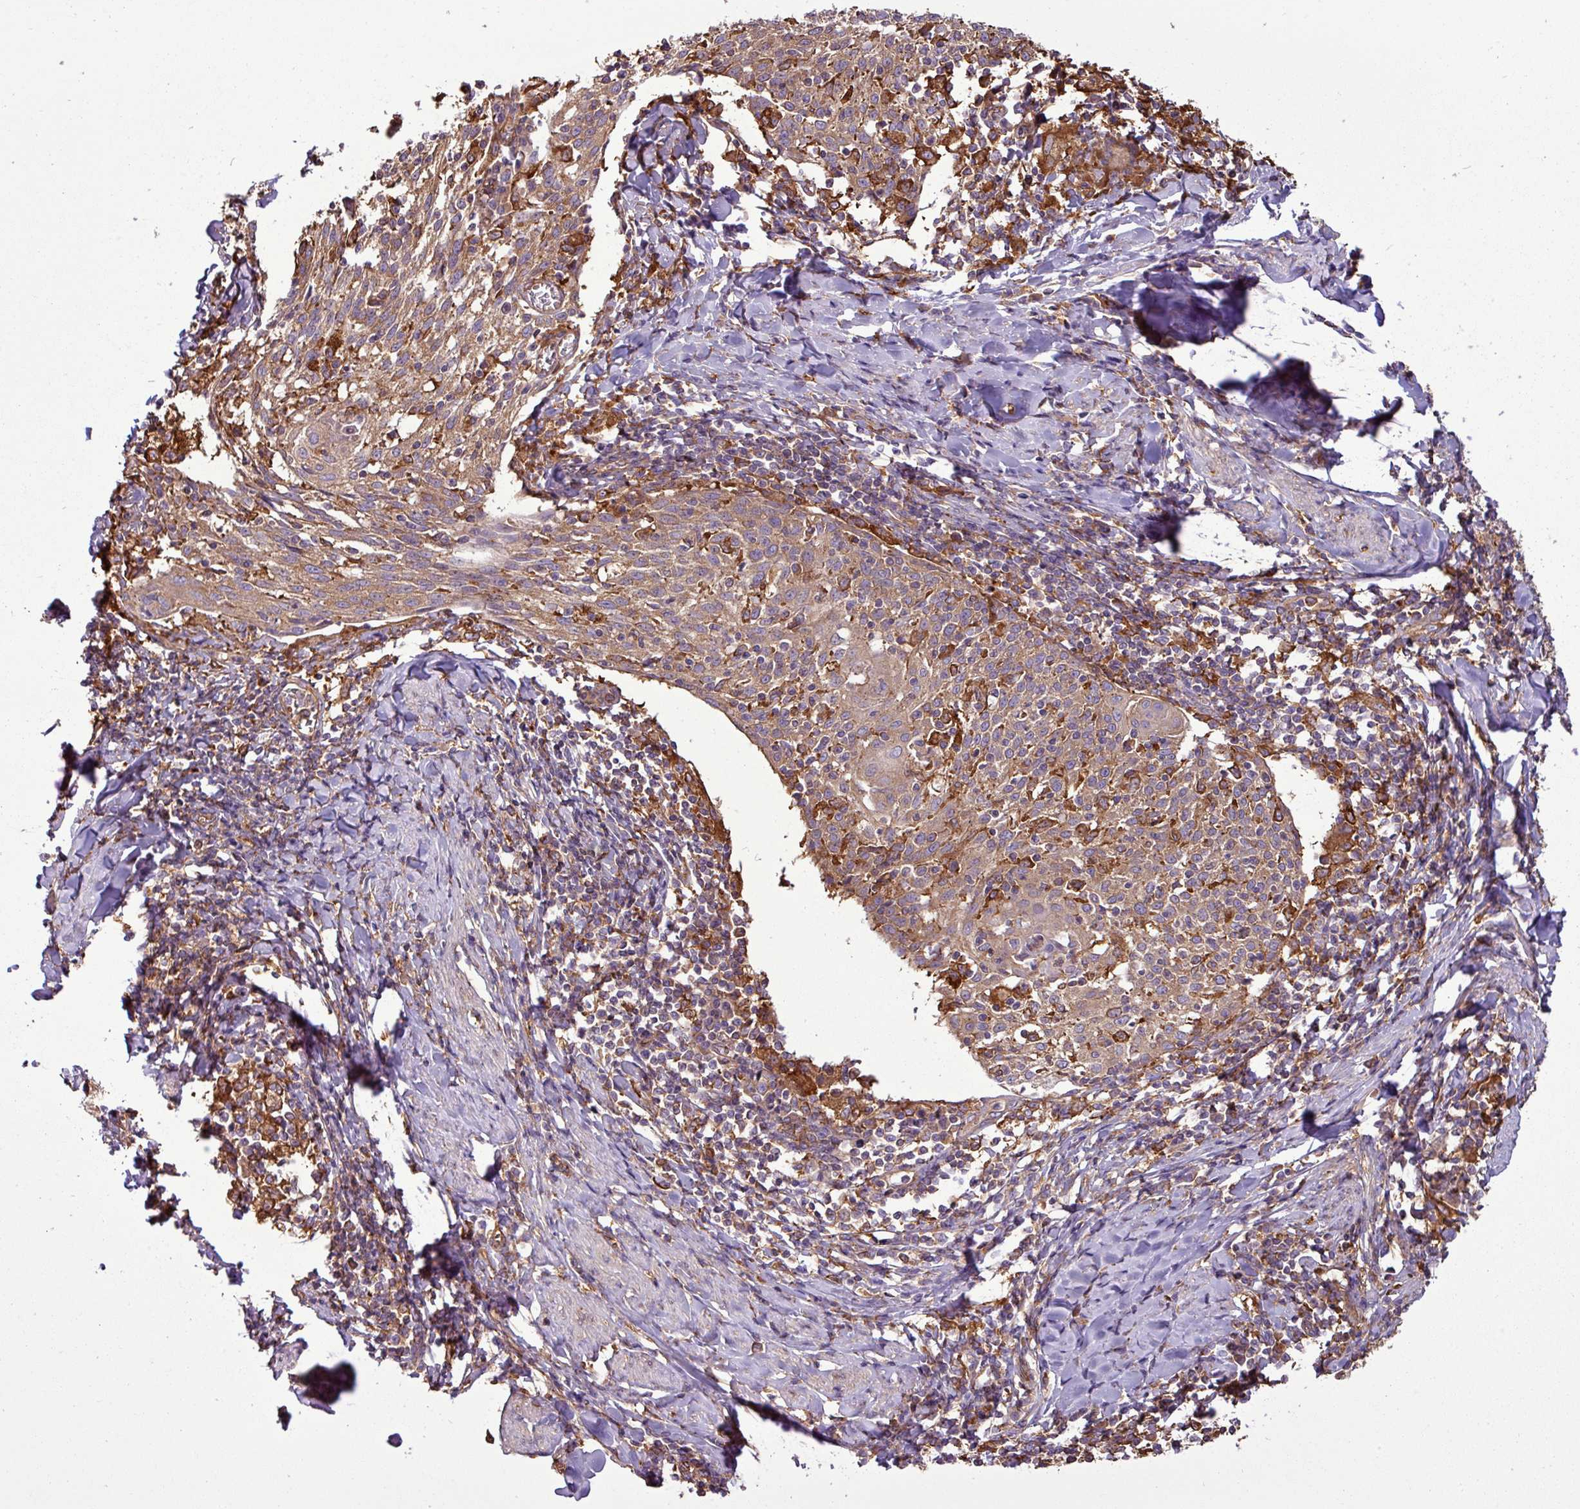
{"staining": {"intensity": "weak", "quantity": ">75%", "location": "cytoplasmic/membranous"}, "tissue": "cervical cancer", "cell_type": "Tumor cells", "image_type": "cancer", "snomed": [{"axis": "morphology", "description": "Squamous cell carcinoma, NOS"}, {"axis": "topography", "description": "Cervix"}], "caption": "DAB (3,3'-diaminobenzidine) immunohistochemical staining of squamous cell carcinoma (cervical) displays weak cytoplasmic/membranous protein staining in approximately >75% of tumor cells.", "gene": "PACSIN2", "patient": {"sex": "female", "age": 52}}